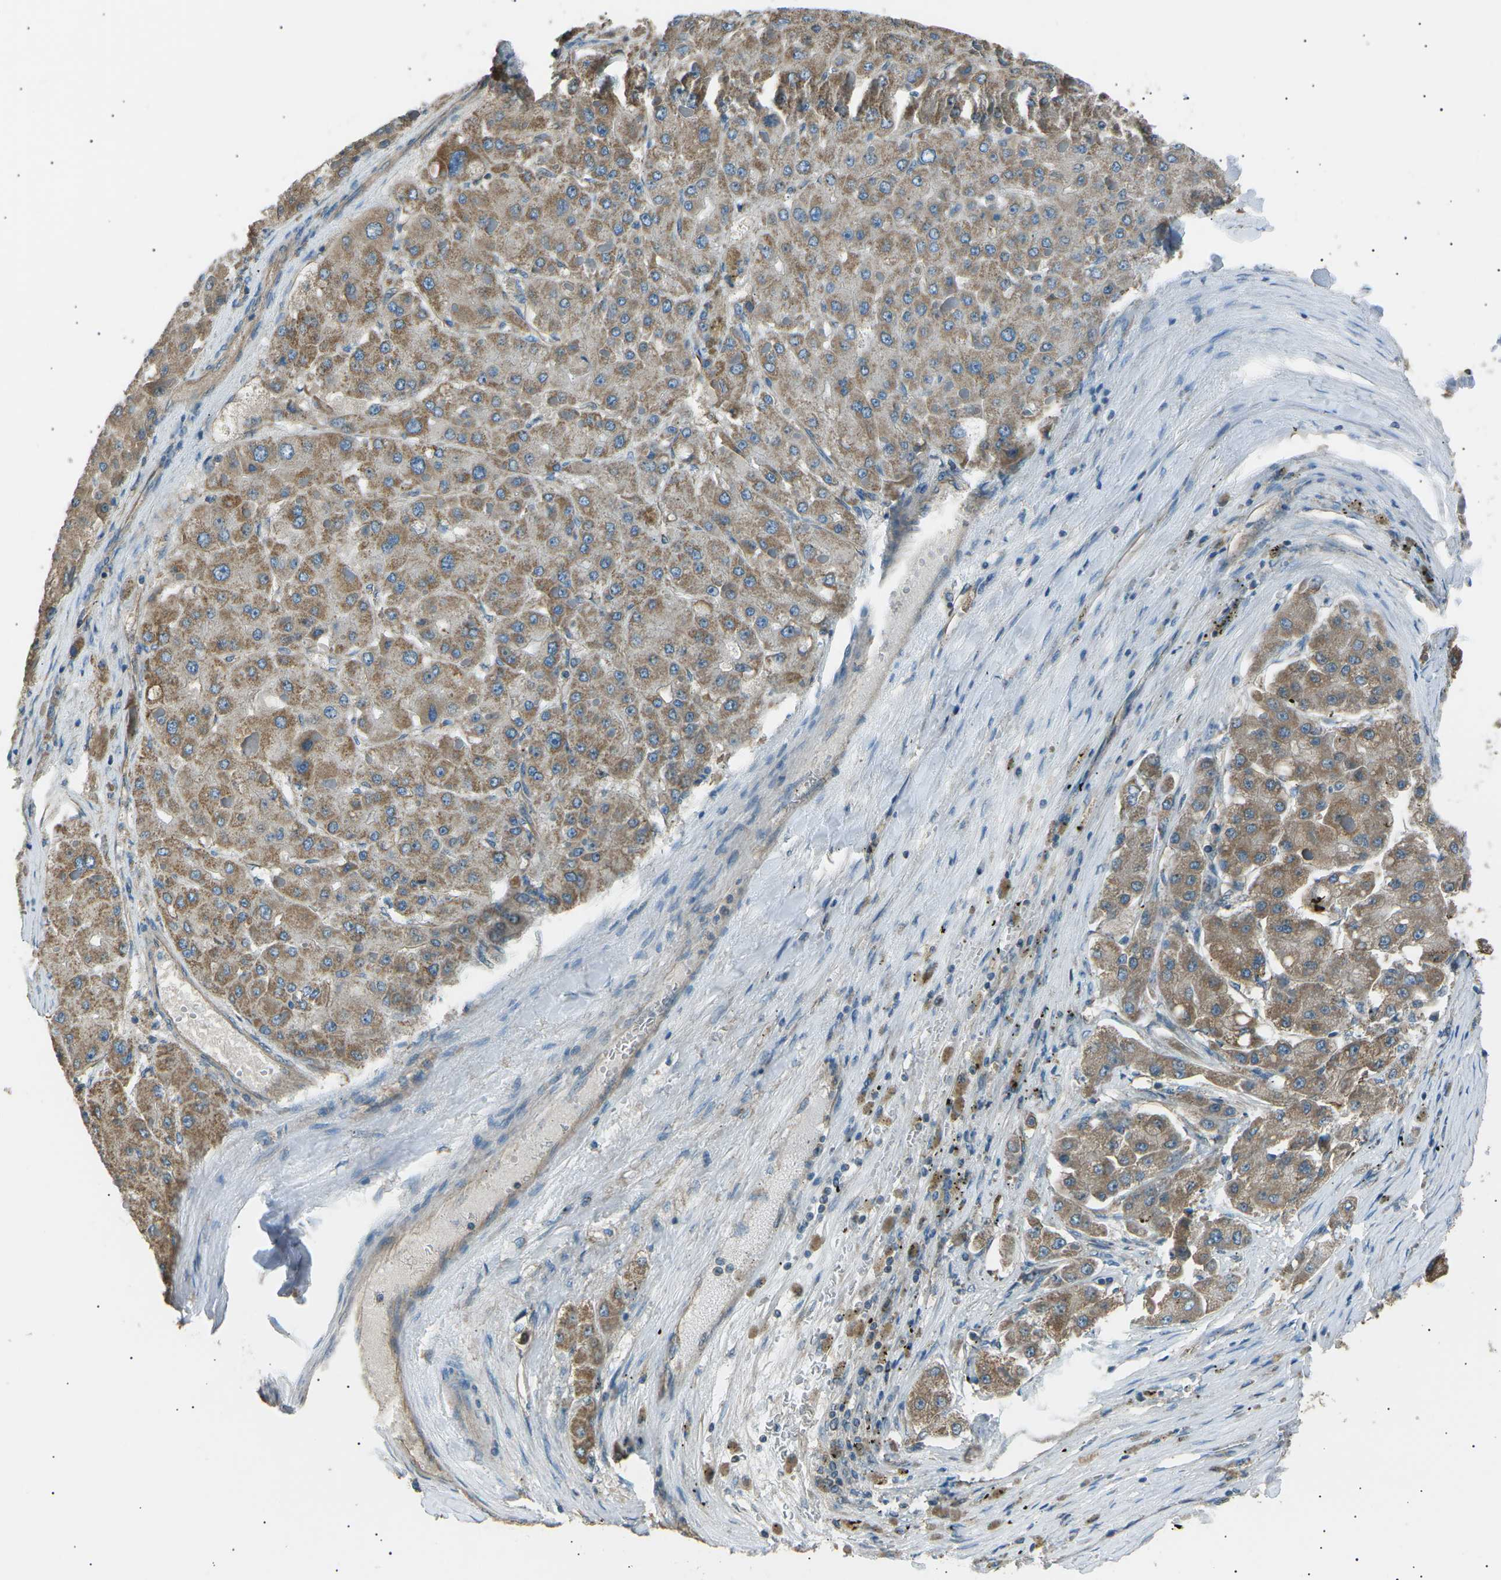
{"staining": {"intensity": "moderate", "quantity": ">75%", "location": "cytoplasmic/membranous"}, "tissue": "liver cancer", "cell_type": "Tumor cells", "image_type": "cancer", "snomed": [{"axis": "morphology", "description": "Carcinoma, Hepatocellular, NOS"}, {"axis": "topography", "description": "Liver"}], "caption": "The image reveals staining of liver cancer, revealing moderate cytoplasmic/membranous protein positivity (brown color) within tumor cells.", "gene": "SLK", "patient": {"sex": "female", "age": 73}}